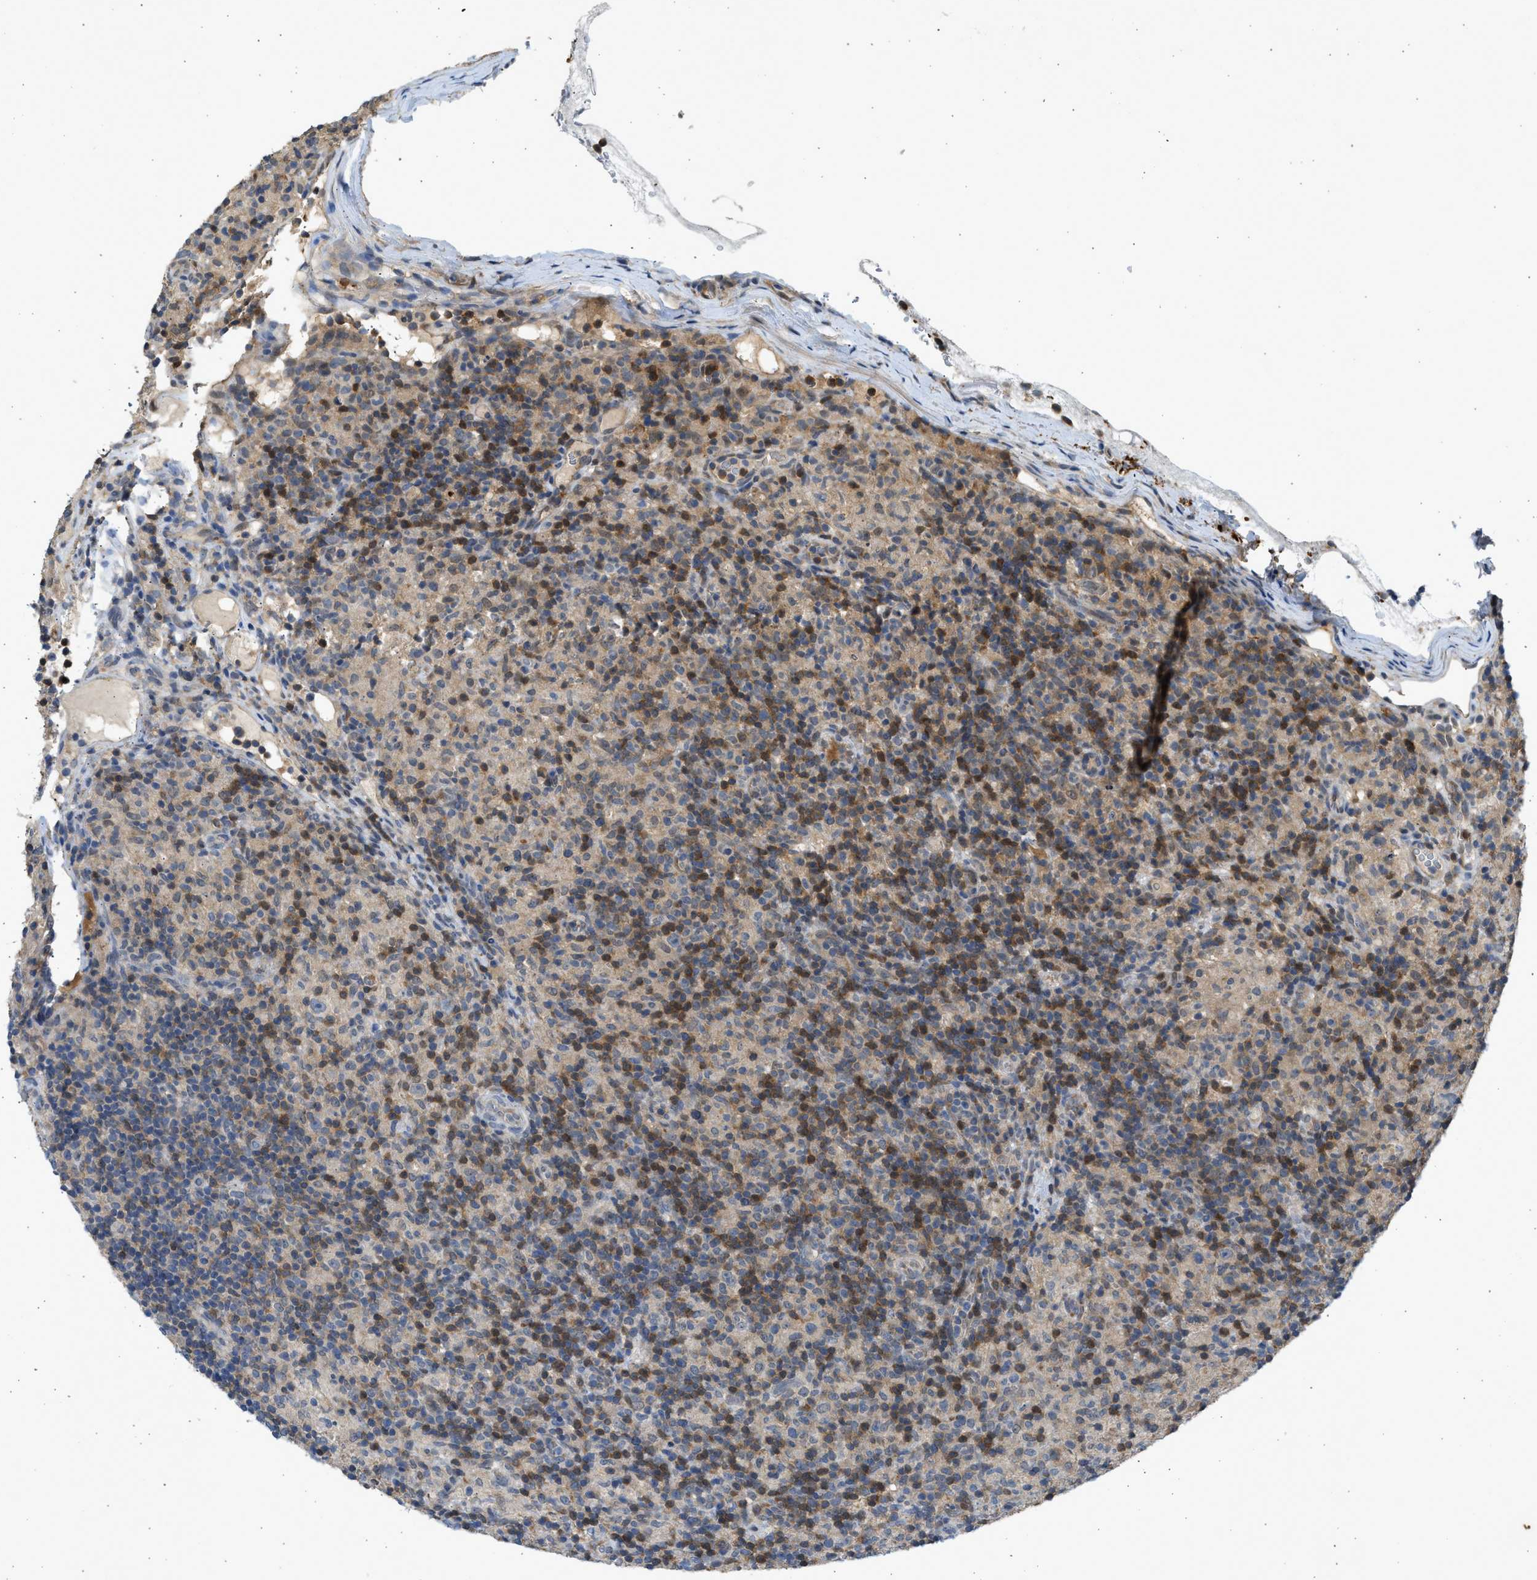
{"staining": {"intensity": "negative", "quantity": "none", "location": "none"}, "tissue": "lymphoma", "cell_type": "Tumor cells", "image_type": "cancer", "snomed": [{"axis": "morphology", "description": "Hodgkin's disease, NOS"}, {"axis": "topography", "description": "Lymph node"}], "caption": "Tumor cells show no significant staining in lymphoma. (DAB (3,3'-diaminobenzidine) immunohistochemistry (IHC), high magnification).", "gene": "MAPK7", "patient": {"sex": "male", "age": 70}}